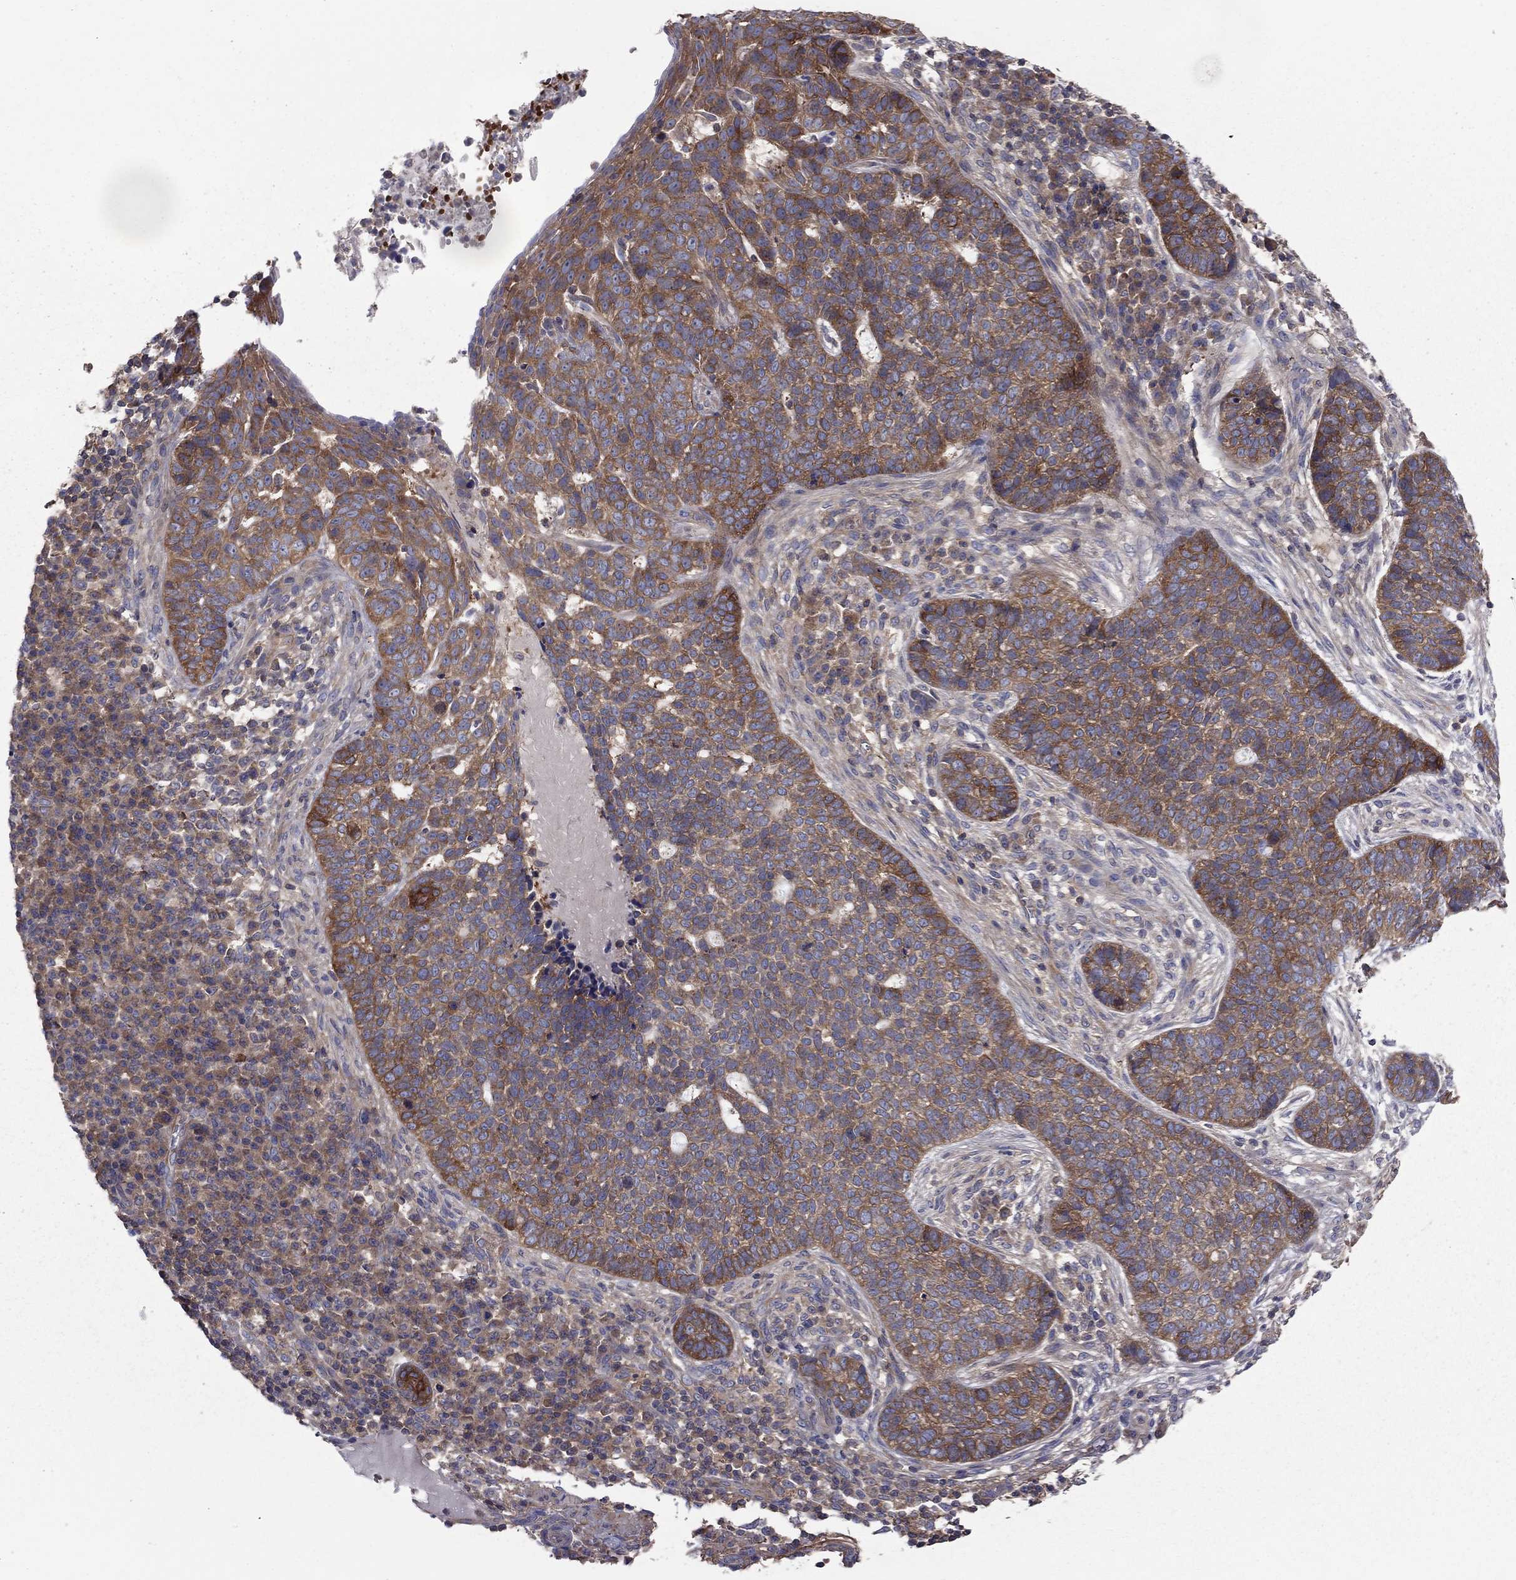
{"staining": {"intensity": "strong", "quantity": "25%-75%", "location": "cytoplasmic/membranous"}, "tissue": "skin cancer", "cell_type": "Tumor cells", "image_type": "cancer", "snomed": [{"axis": "morphology", "description": "Basal cell carcinoma"}, {"axis": "topography", "description": "Skin"}], "caption": "This is a micrograph of IHC staining of skin basal cell carcinoma, which shows strong positivity in the cytoplasmic/membranous of tumor cells.", "gene": "RNF123", "patient": {"sex": "female", "age": 69}}